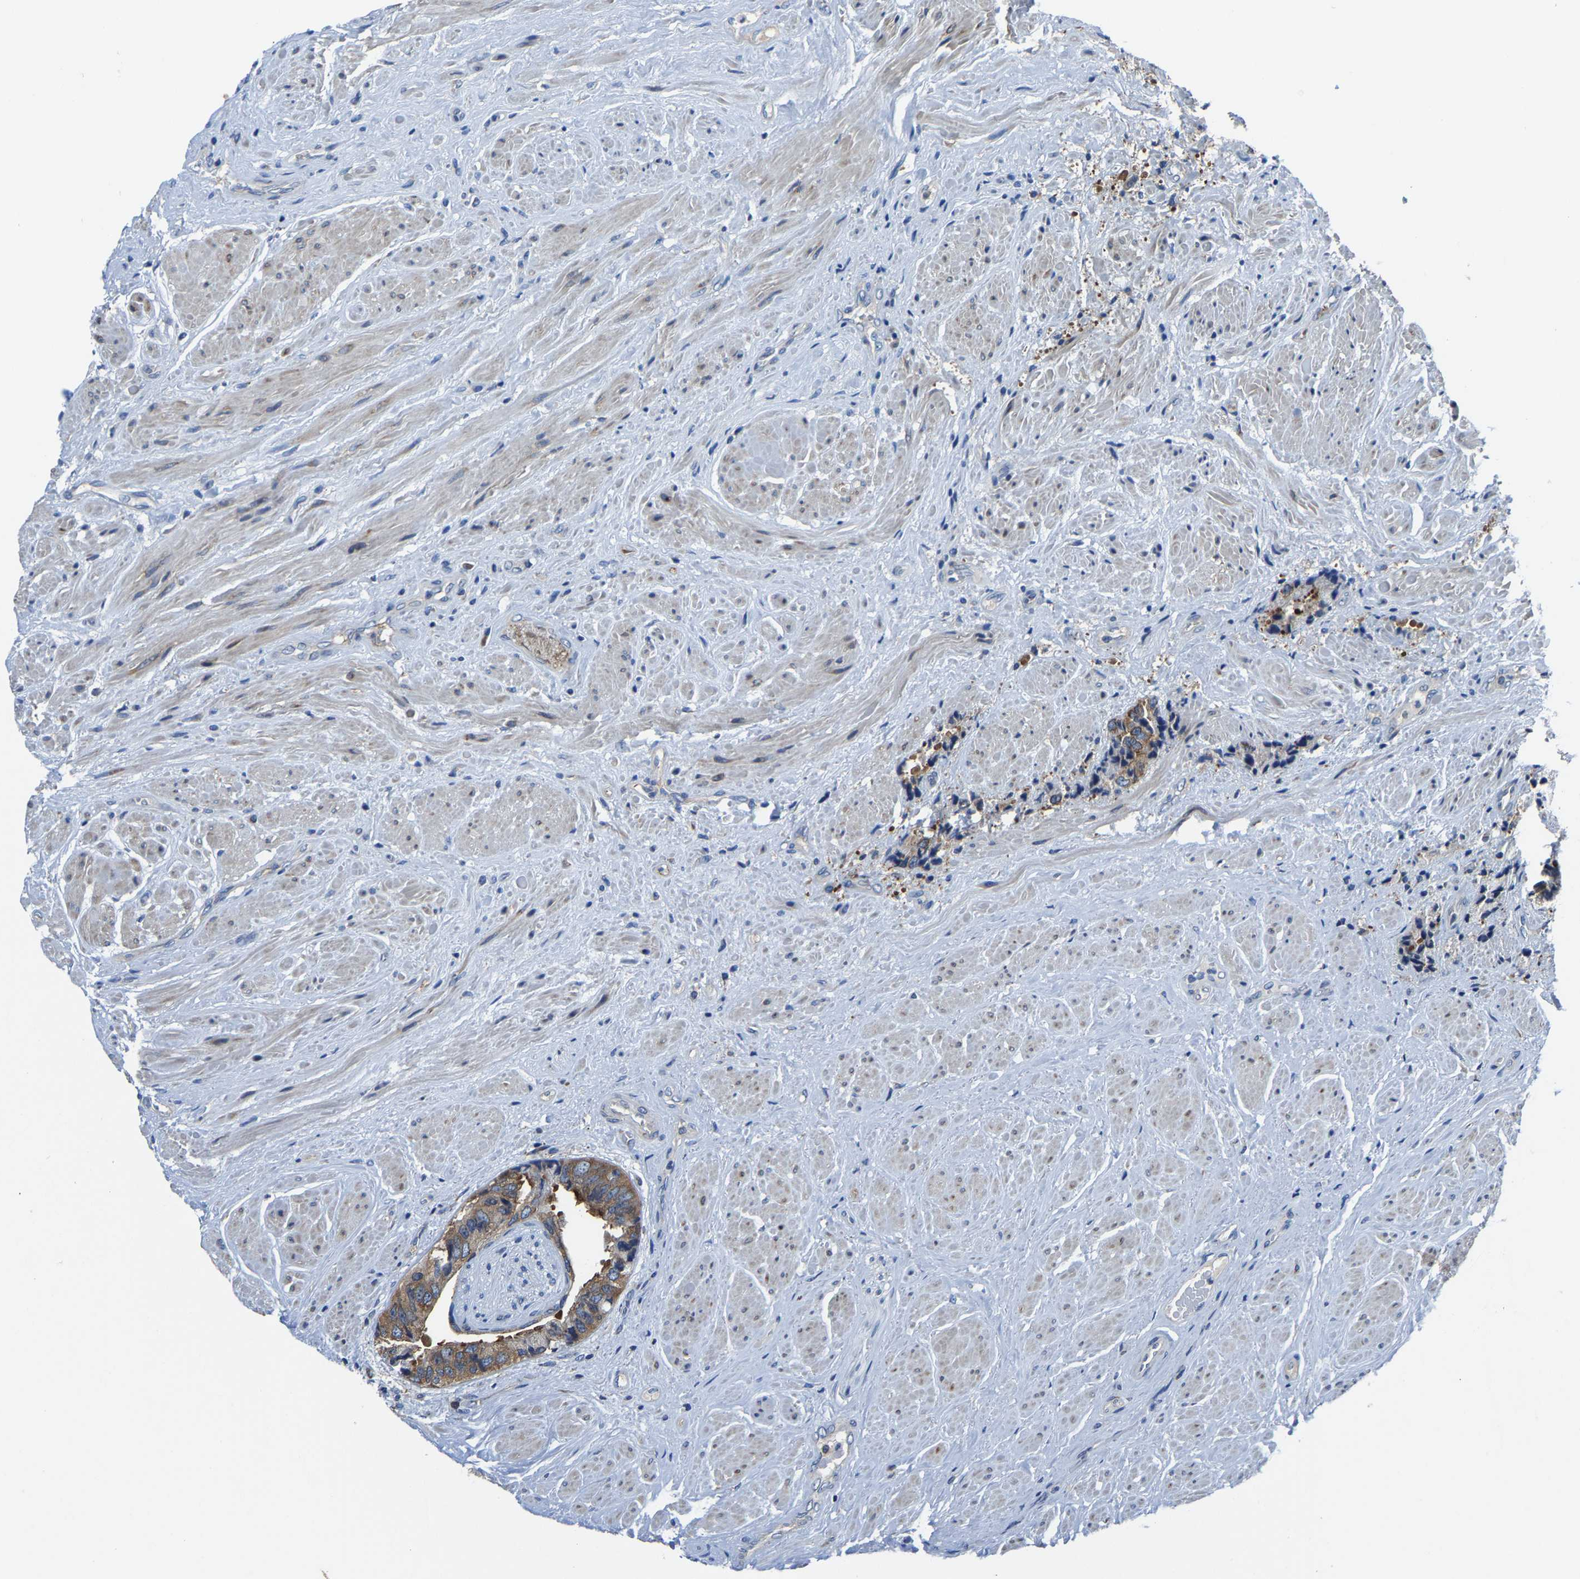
{"staining": {"intensity": "moderate", "quantity": ">75%", "location": "cytoplasmic/membranous"}, "tissue": "prostate cancer", "cell_type": "Tumor cells", "image_type": "cancer", "snomed": [{"axis": "morphology", "description": "Adenocarcinoma, High grade"}, {"axis": "topography", "description": "Prostate"}], "caption": "IHC of adenocarcinoma (high-grade) (prostate) exhibits medium levels of moderate cytoplasmic/membranous staining in approximately >75% of tumor cells. The staining is performed using DAB (3,3'-diaminobenzidine) brown chromogen to label protein expression. The nuclei are counter-stained blue using hematoxylin.", "gene": "G3BP2", "patient": {"sex": "male", "age": 61}}